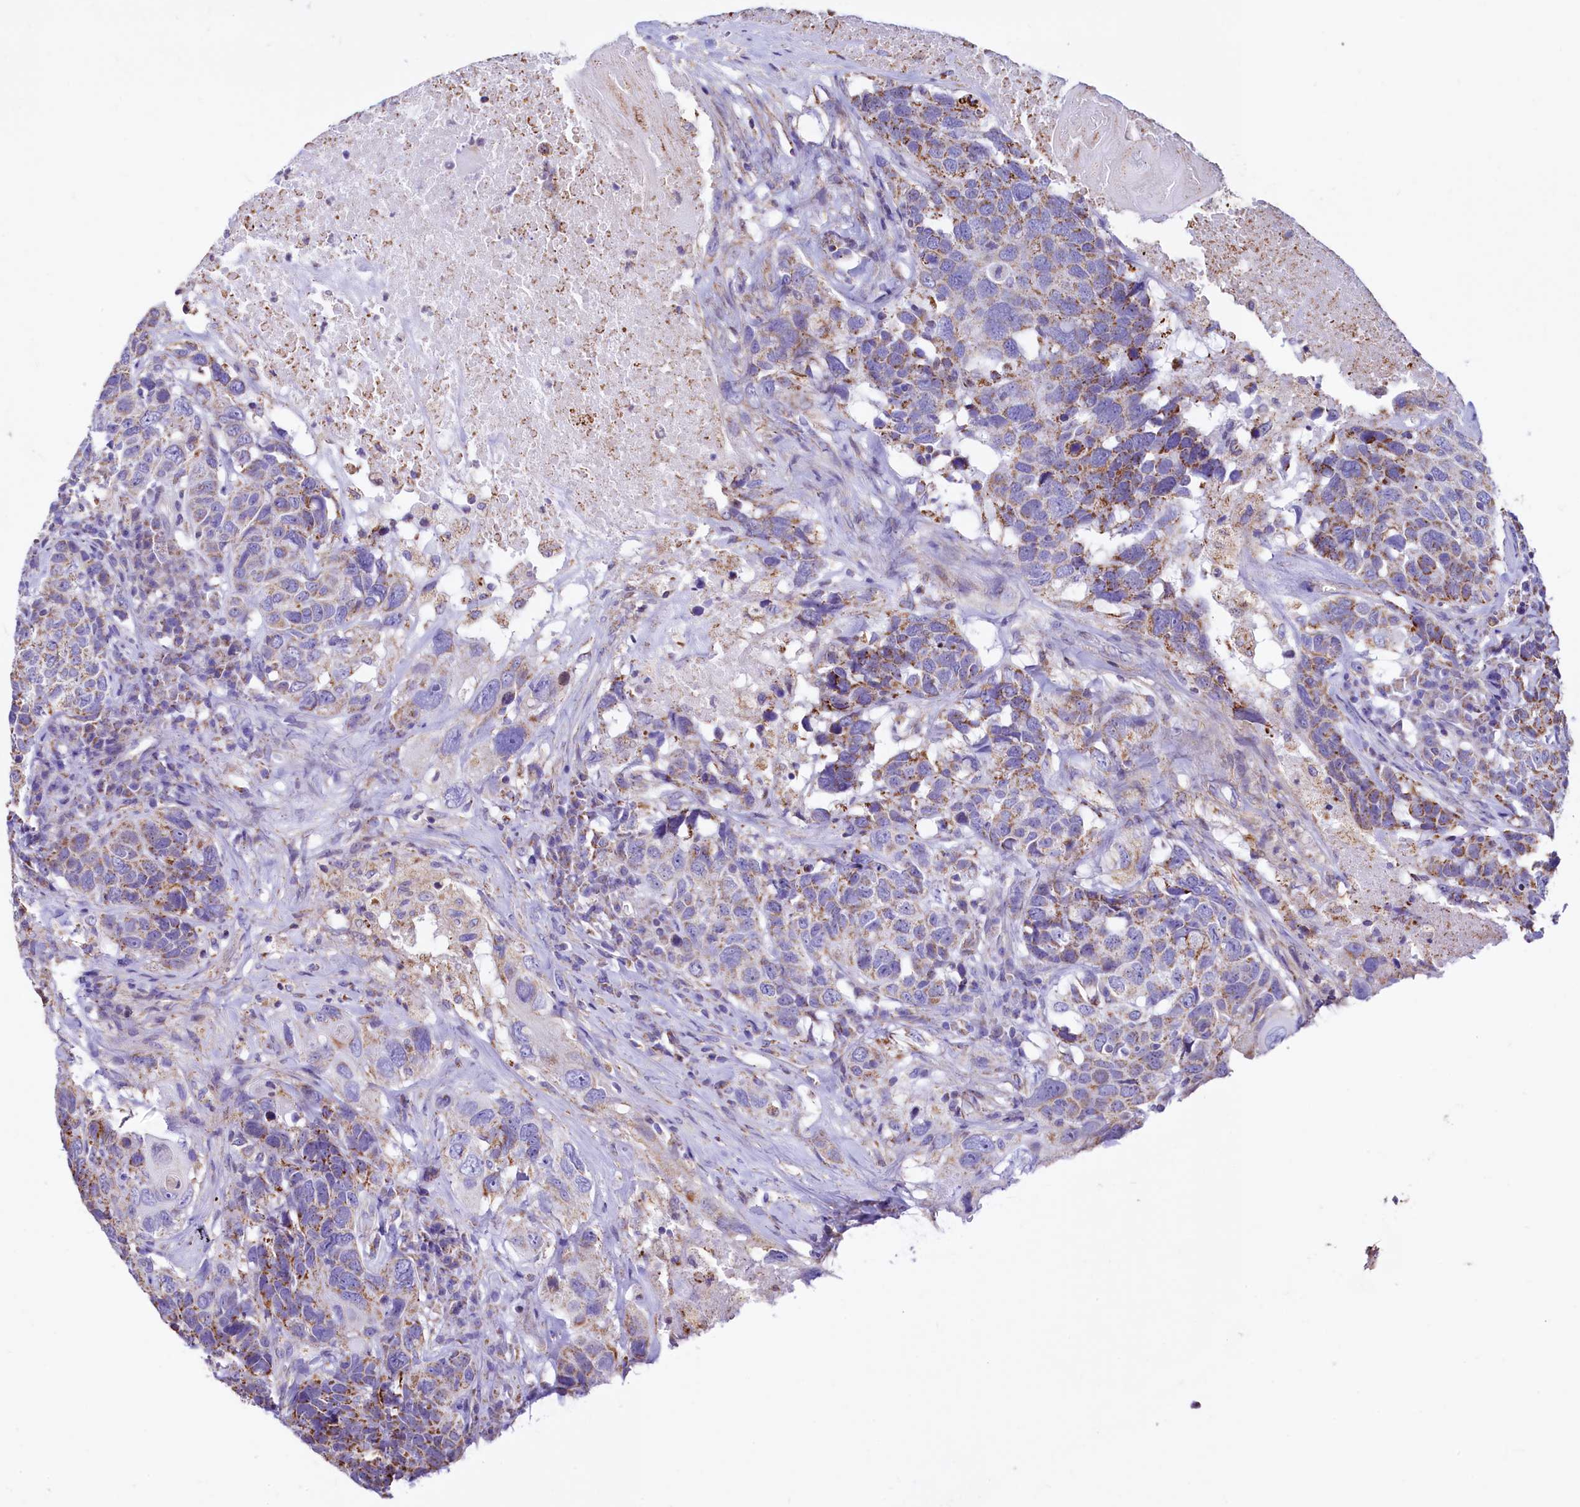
{"staining": {"intensity": "moderate", "quantity": "<25%", "location": "cytoplasmic/membranous"}, "tissue": "head and neck cancer", "cell_type": "Tumor cells", "image_type": "cancer", "snomed": [{"axis": "morphology", "description": "Squamous cell carcinoma, NOS"}, {"axis": "topography", "description": "Head-Neck"}], "caption": "IHC micrograph of head and neck cancer stained for a protein (brown), which shows low levels of moderate cytoplasmic/membranous staining in approximately <25% of tumor cells.", "gene": "VWCE", "patient": {"sex": "male", "age": 66}}